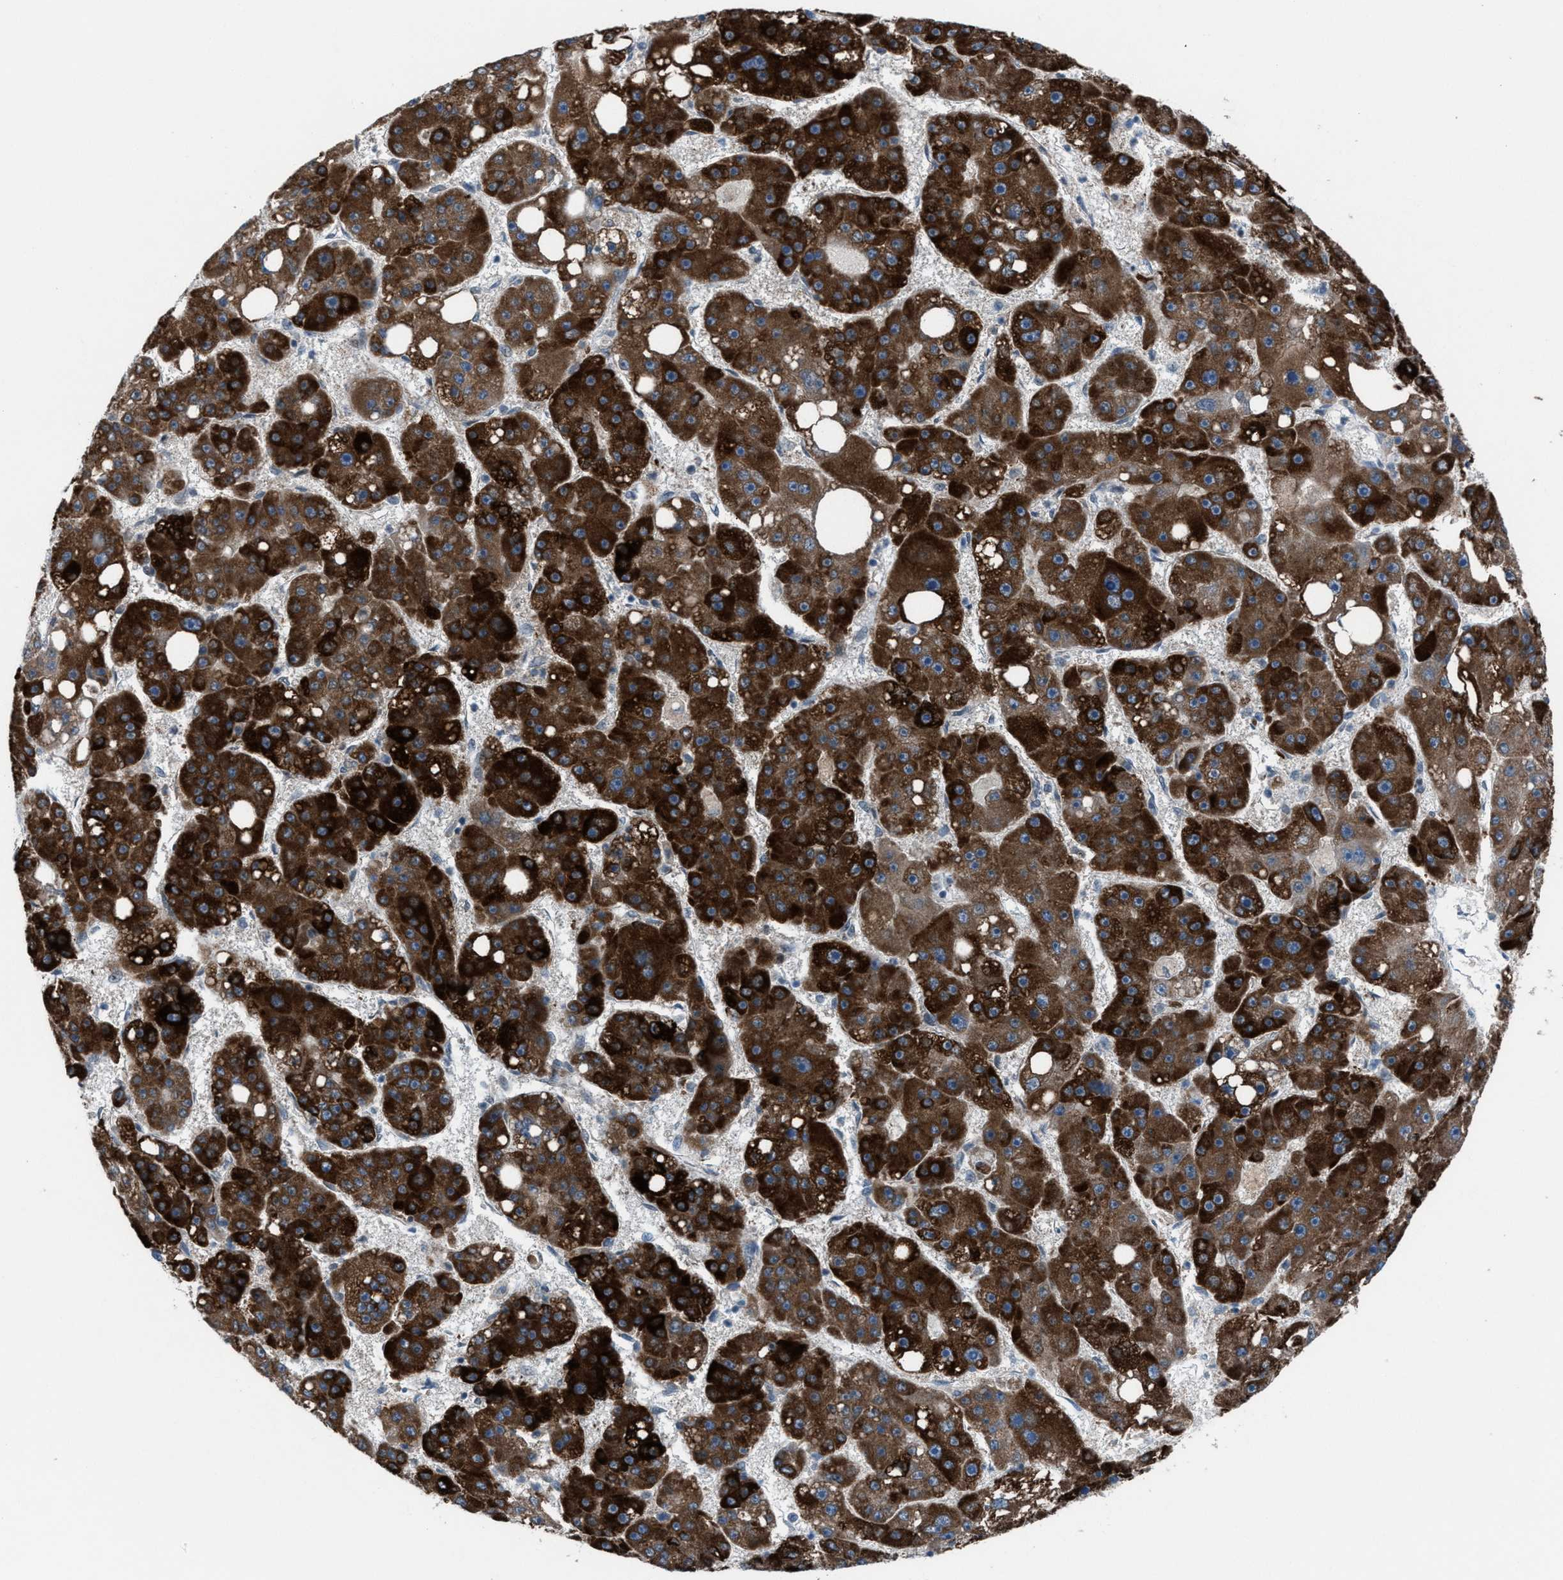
{"staining": {"intensity": "strong", "quantity": ">75%", "location": "cytoplasmic/membranous"}, "tissue": "liver cancer", "cell_type": "Tumor cells", "image_type": "cancer", "snomed": [{"axis": "morphology", "description": "Carcinoma, Hepatocellular, NOS"}, {"axis": "topography", "description": "Liver"}], "caption": "Tumor cells display high levels of strong cytoplasmic/membranous staining in about >75% of cells in hepatocellular carcinoma (liver).", "gene": "ANAPC11", "patient": {"sex": "female", "age": 61}}